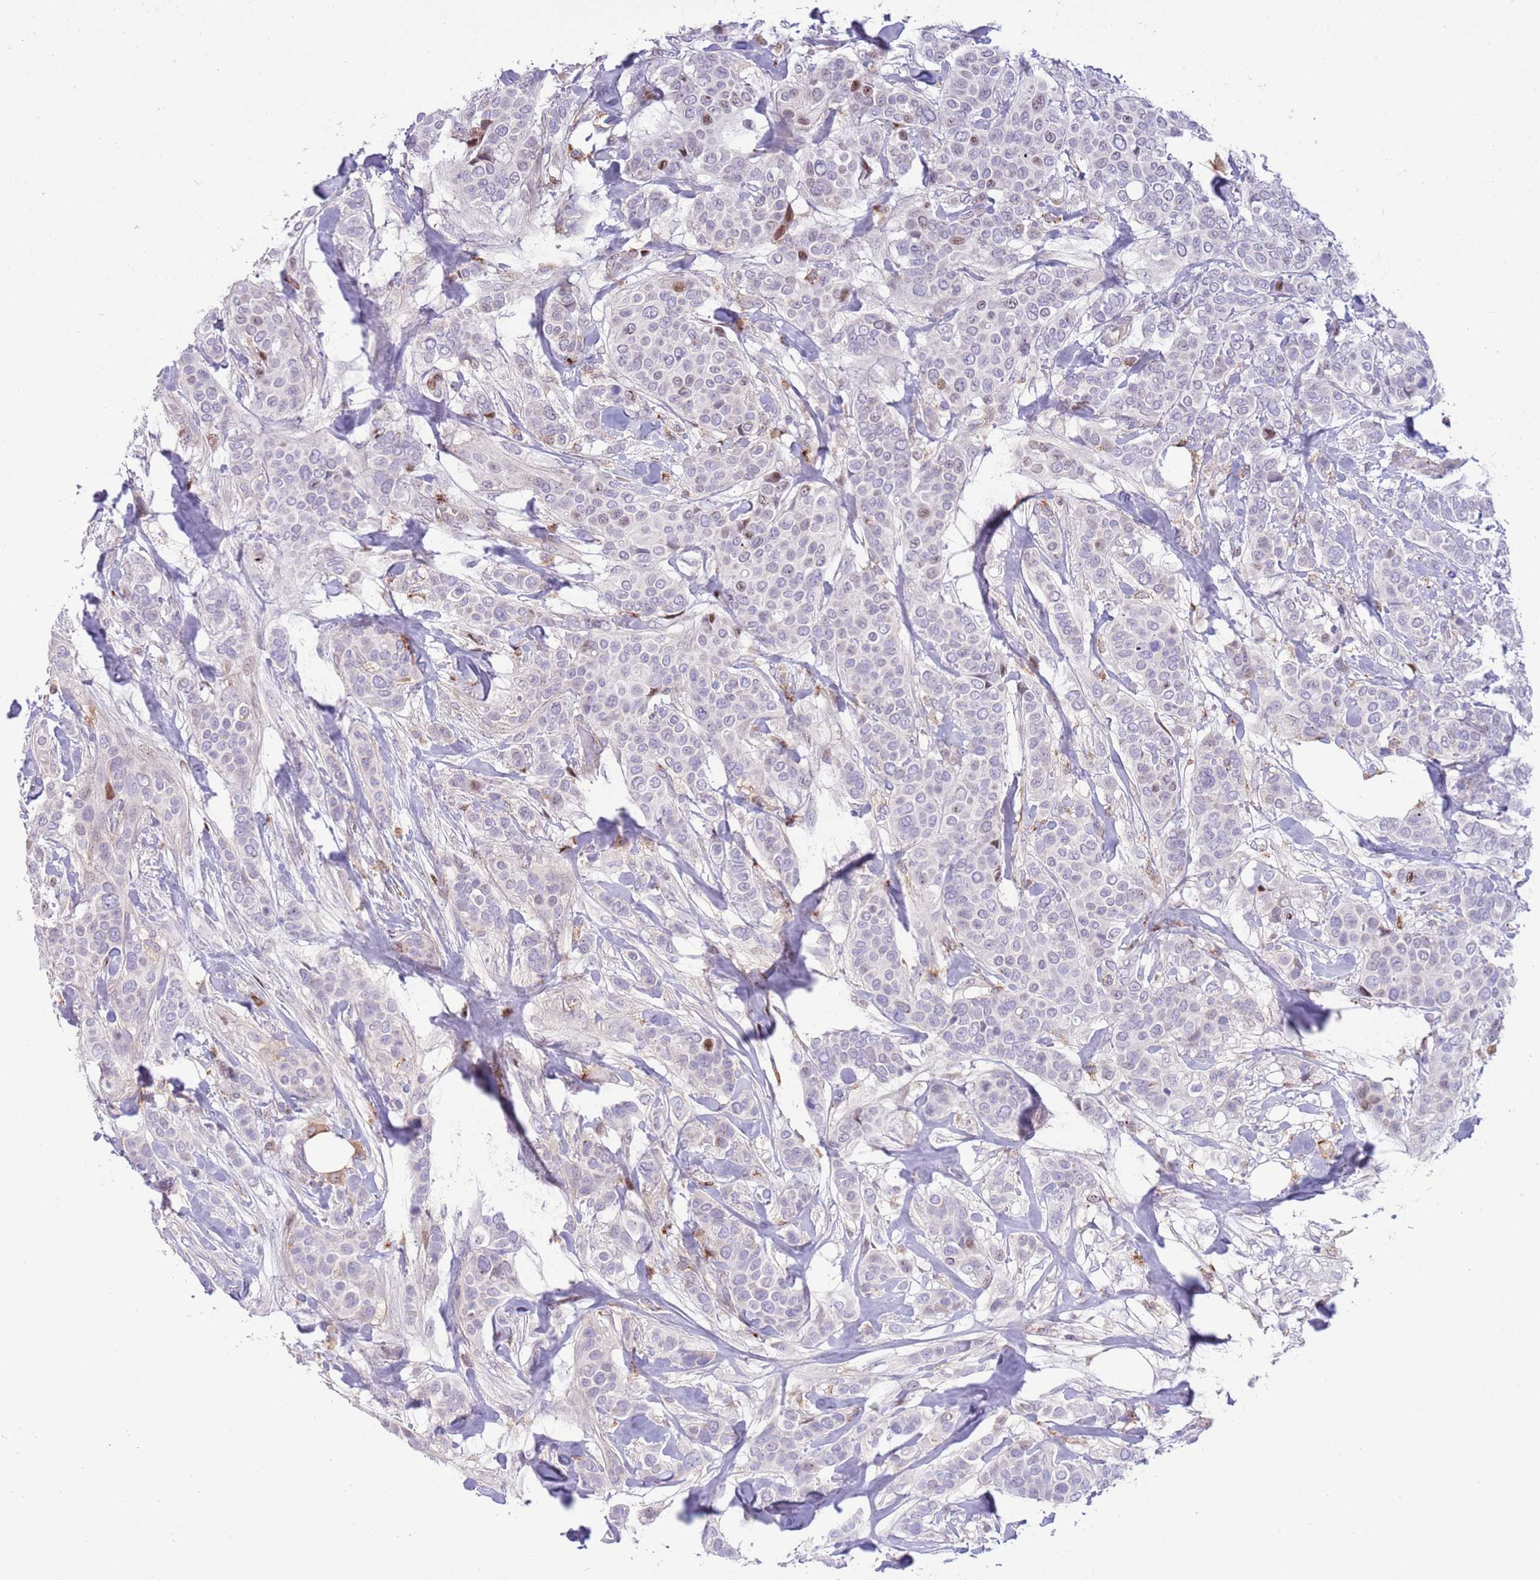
{"staining": {"intensity": "moderate", "quantity": "<25%", "location": "nuclear"}, "tissue": "breast cancer", "cell_type": "Tumor cells", "image_type": "cancer", "snomed": [{"axis": "morphology", "description": "Lobular carcinoma"}, {"axis": "topography", "description": "Breast"}], "caption": "Breast lobular carcinoma stained with DAB (3,3'-diaminobenzidine) IHC displays low levels of moderate nuclear staining in approximately <25% of tumor cells.", "gene": "ANO8", "patient": {"sex": "female", "age": 51}}